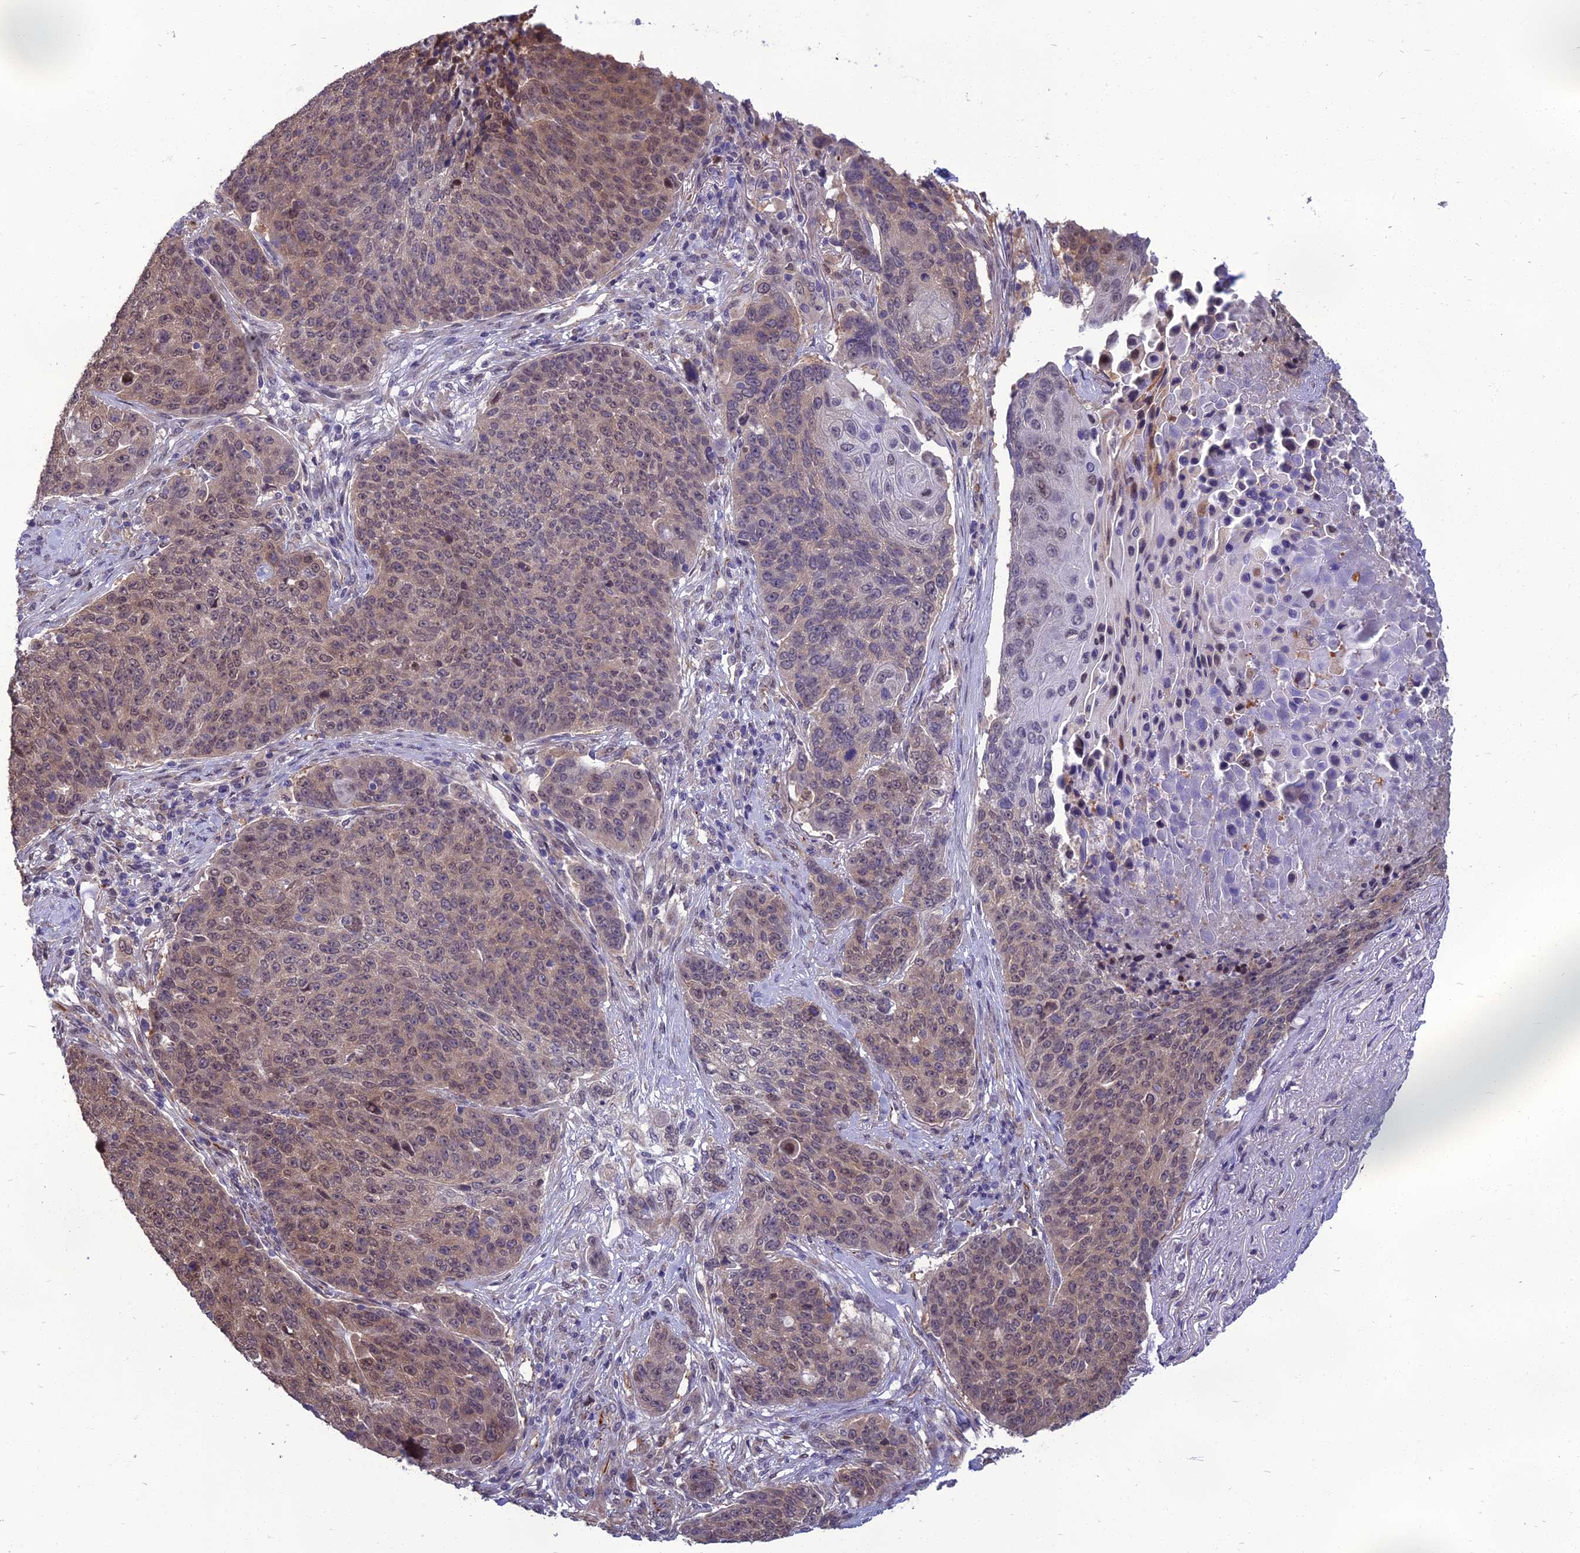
{"staining": {"intensity": "weak", "quantity": ">75%", "location": "cytoplasmic/membranous,nuclear"}, "tissue": "lung cancer", "cell_type": "Tumor cells", "image_type": "cancer", "snomed": [{"axis": "morphology", "description": "Normal tissue, NOS"}, {"axis": "morphology", "description": "Squamous cell carcinoma, NOS"}, {"axis": "topography", "description": "Lymph node"}, {"axis": "topography", "description": "Lung"}], "caption": "A micrograph of human squamous cell carcinoma (lung) stained for a protein shows weak cytoplasmic/membranous and nuclear brown staining in tumor cells. (DAB (3,3'-diaminobenzidine) IHC with brightfield microscopy, high magnification).", "gene": "NR4A3", "patient": {"sex": "male", "age": 66}}